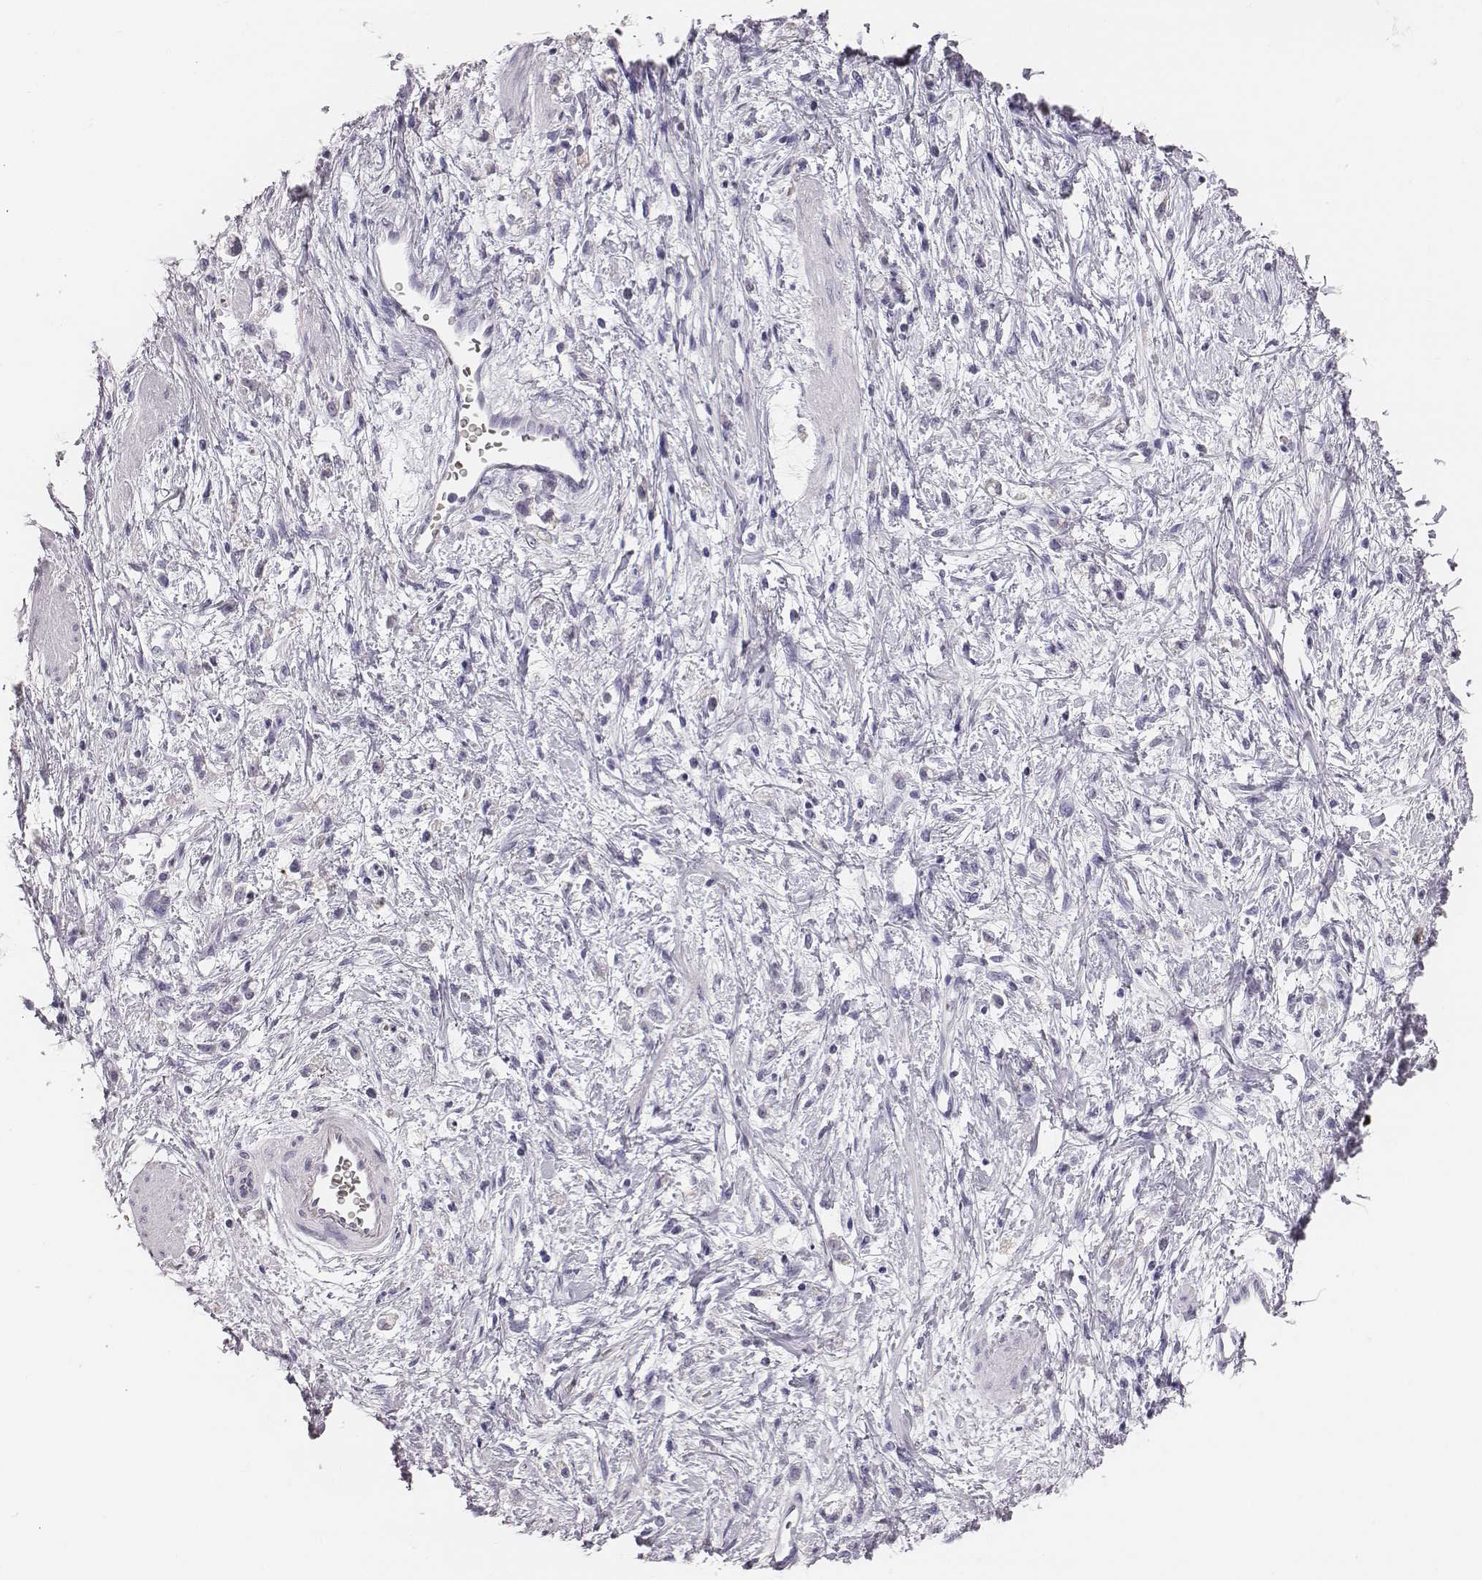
{"staining": {"intensity": "negative", "quantity": "none", "location": "none"}, "tissue": "stomach cancer", "cell_type": "Tumor cells", "image_type": "cancer", "snomed": [{"axis": "morphology", "description": "Adenocarcinoma, NOS"}, {"axis": "topography", "description": "Stomach"}], "caption": "DAB (3,3'-diaminobenzidine) immunohistochemical staining of stomach cancer (adenocarcinoma) reveals no significant expression in tumor cells.", "gene": "HBZ", "patient": {"sex": "female", "age": 60}}